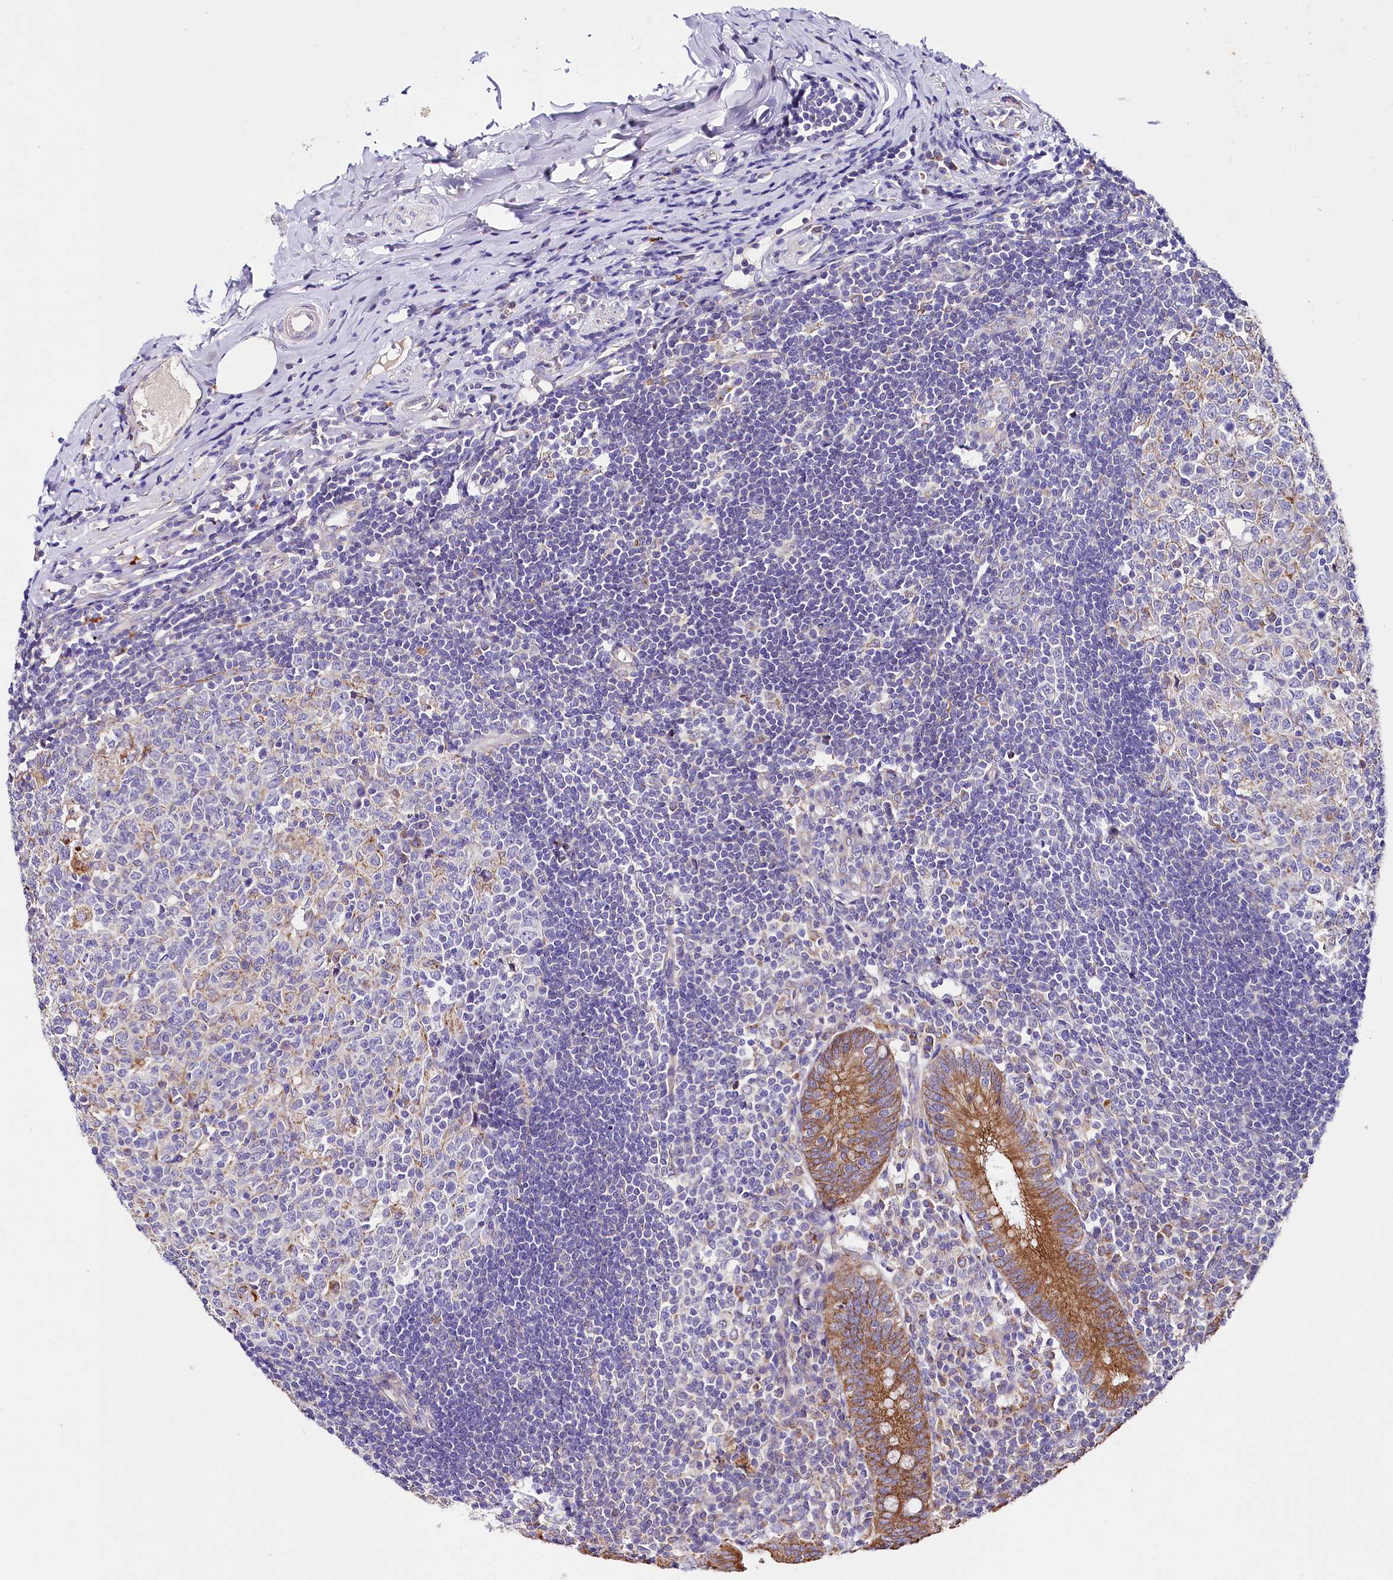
{"staining": {"intensity": "strong", "quantity": ">75%", "location": "cytoplasmic/membranous"}, "tissue": "appendix", "cell_type": "Glandular cells", "image_type": "normal", "snomed": [{"axis": "morphology", "description": "Normal tissue, NOS"}, {"axis": "topography", "description": "Appendix"}], "caption": "Glandular cells display high levels of strong cytoplasmic/membranous positivity in approximately >75% of cells in normal human appendix. The staining was performed using DAB to visualize the protein expression in brown, while the nuclei were stained in blue with hematoxylin (Magnification: 20x).", "gene": "SACM1L", "patient": {"sex": "female", "age": 54}}